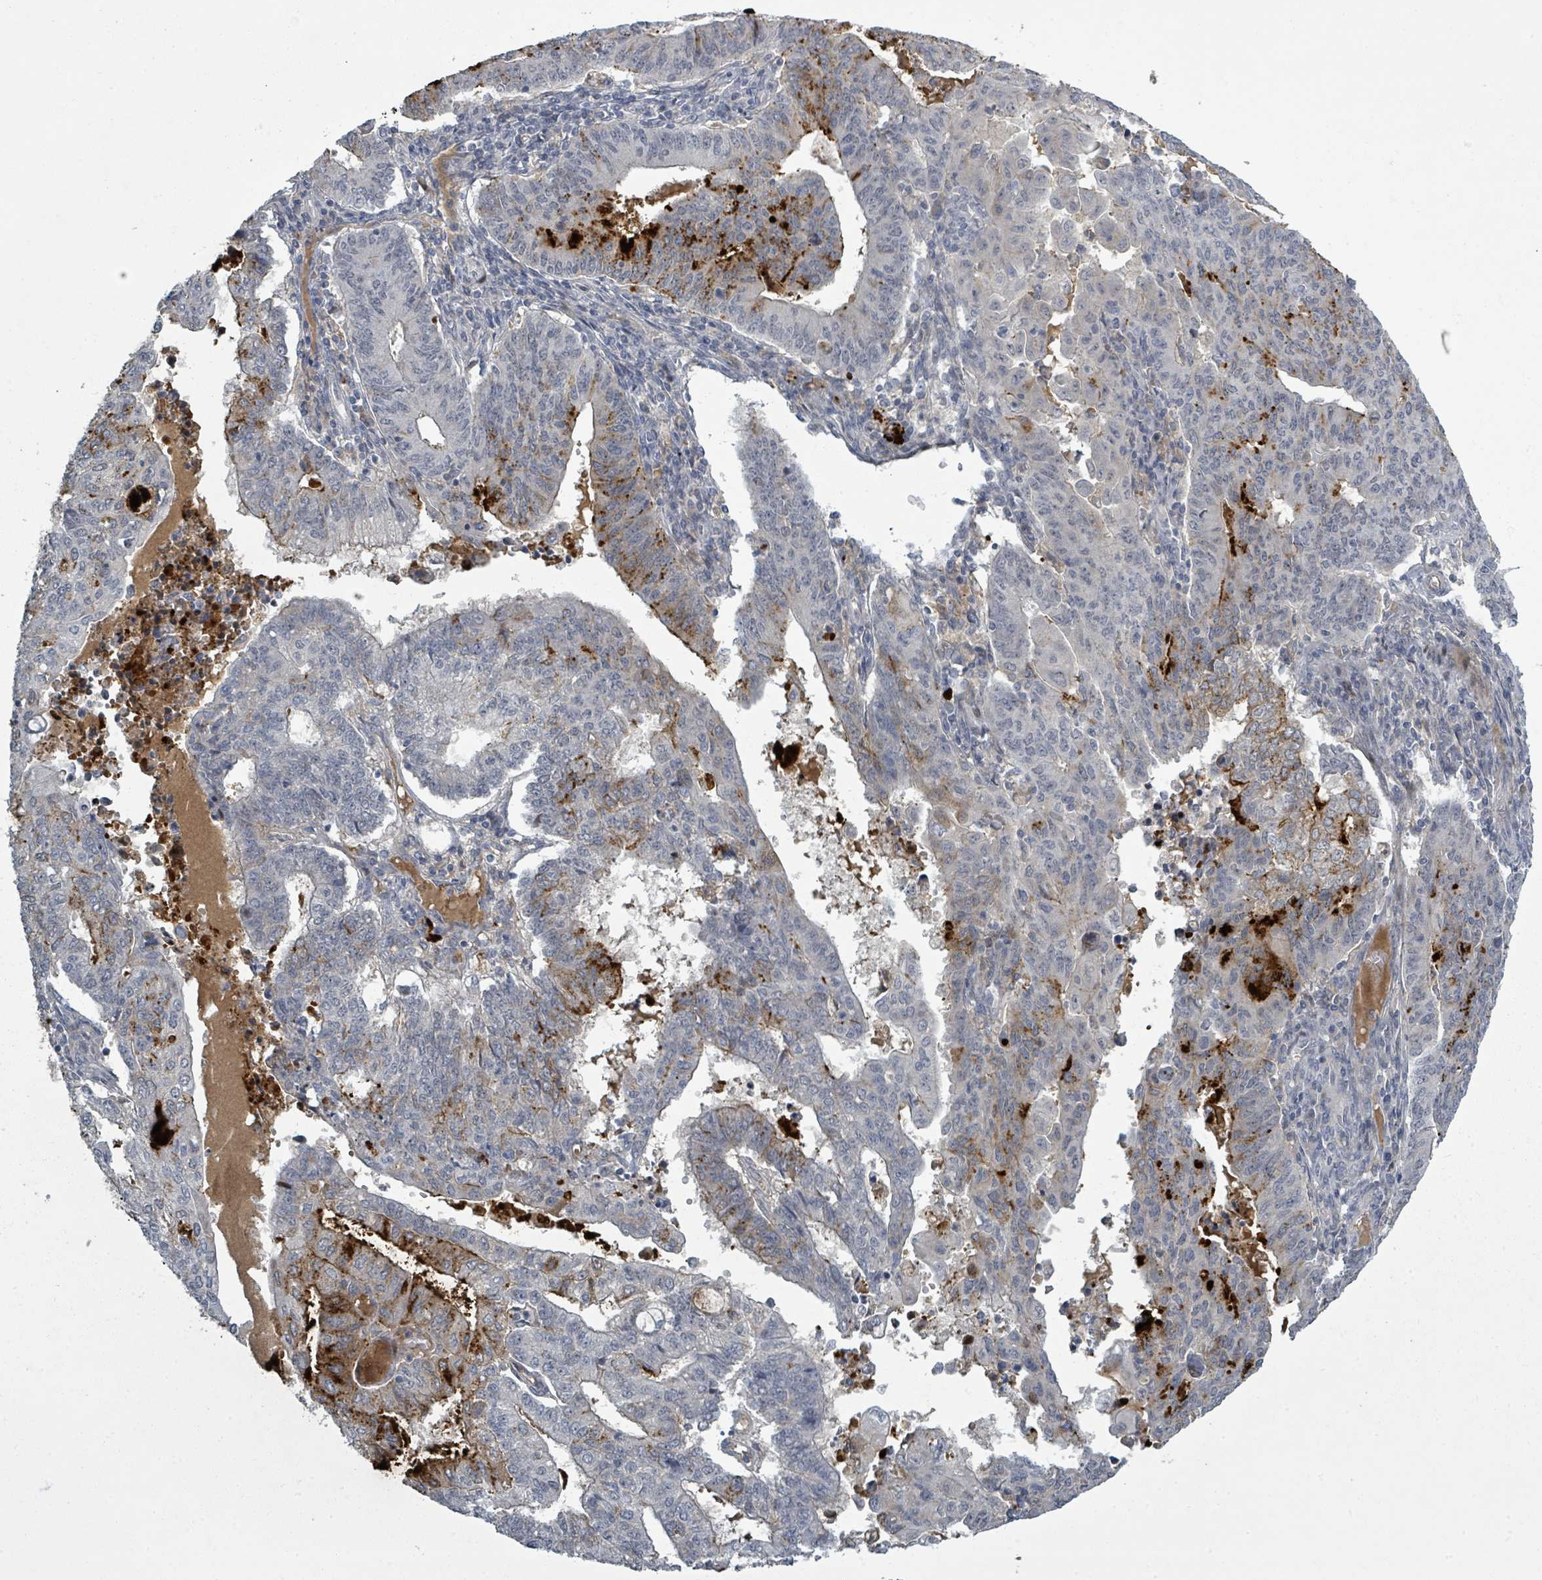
{"staining": {"intensity": "strong", "quantity": "<25%", "location": "cytoplasmic/membranous"}, "tissue": "endometrial cancer", "cell_type": "Tumor cells", "image_type": "cancer", "snomed": [{"axis": "morphology", "description": "Adenocarcinoma, NOS"}, {"axis": "topography", "description": "Endometrium"}], "caption": "Approximately <25% of tumor cells in endometrial cancer exhibit strong cytoplasmic/membranous protein positivity as visualized by brown immunohistochemical staining.", "gene": "LEFTY2", "patient": {"sex": "female", "age": 59}}